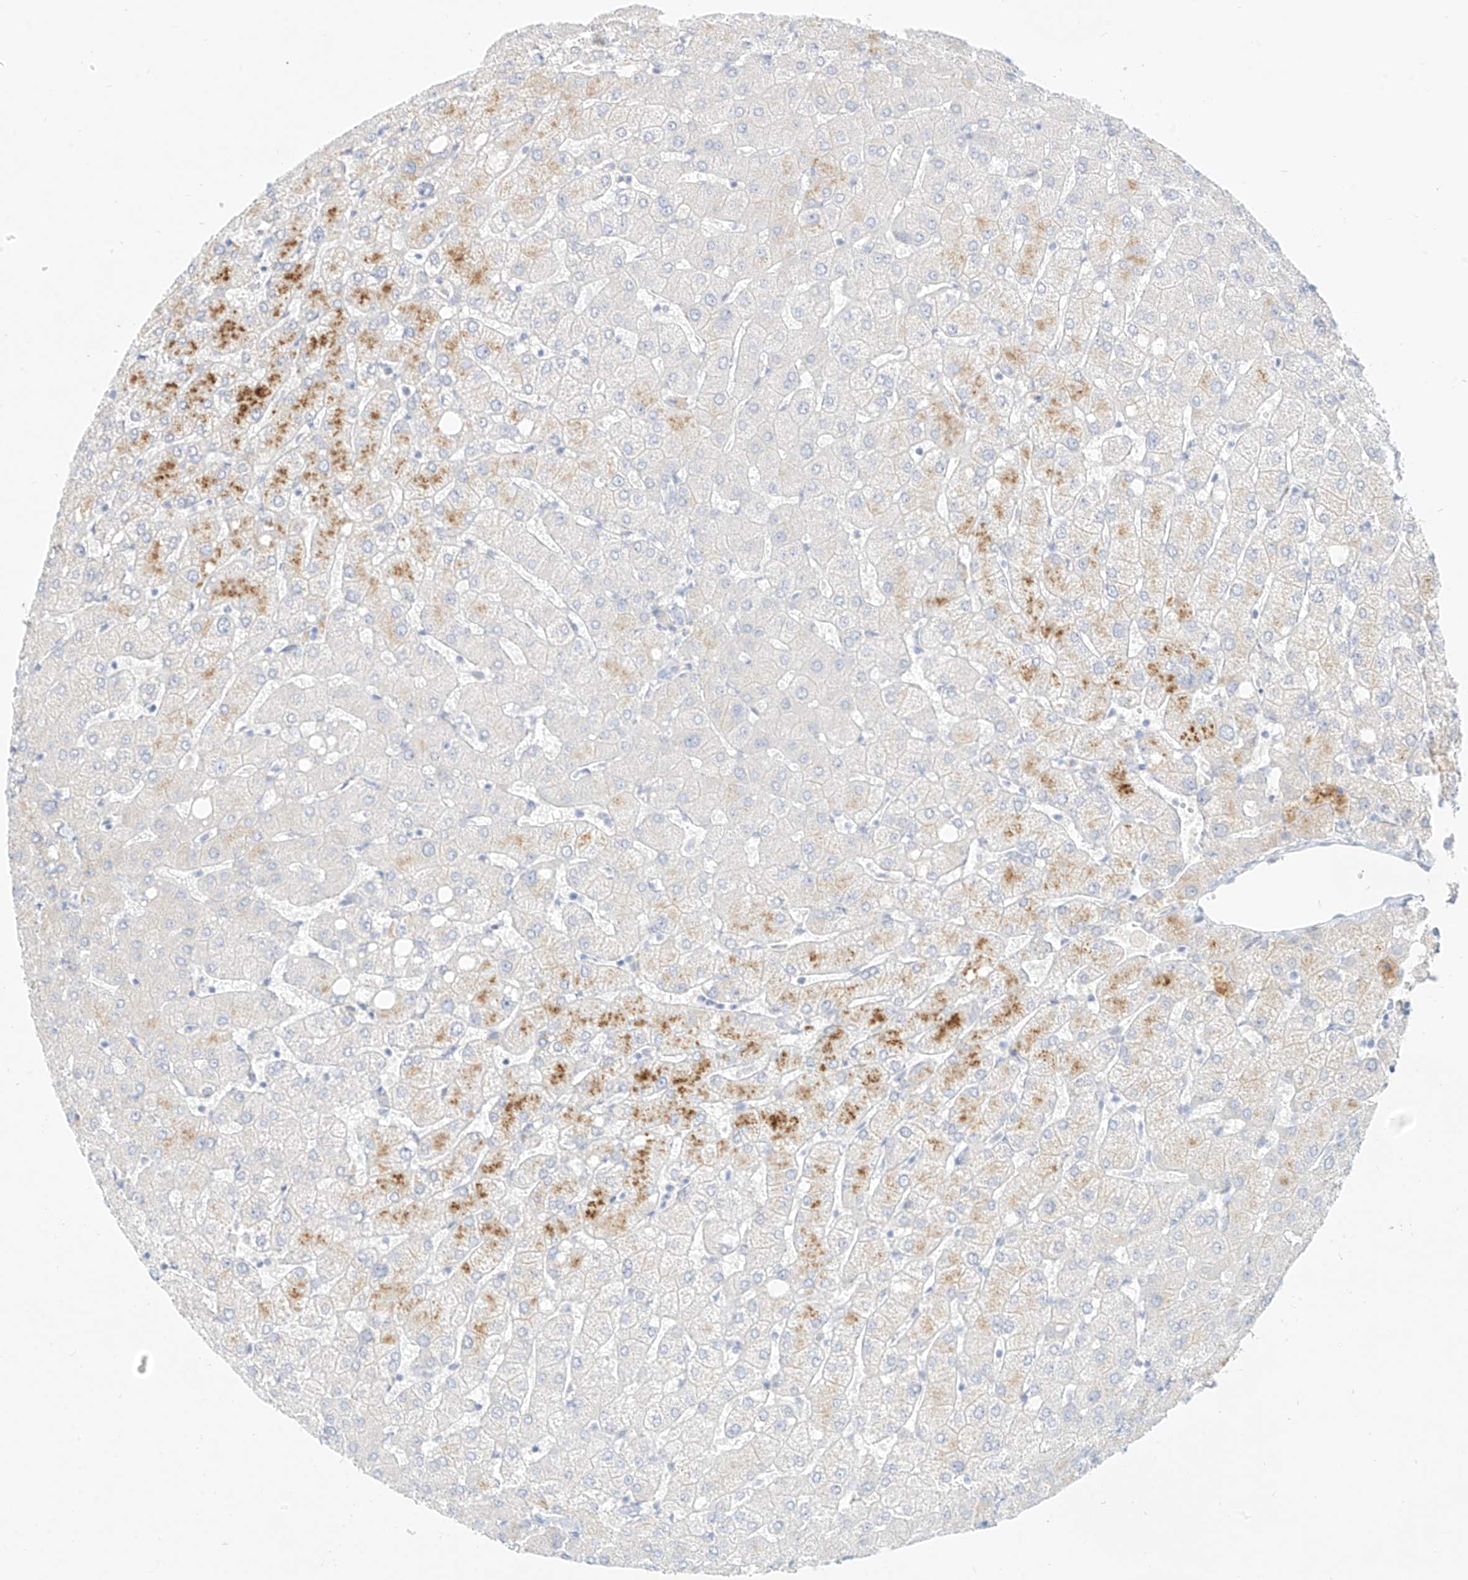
{"staining": {"intensity": "negative", "quantity": "none", "location": "none"}, "tissue": "liver", "cell_type": "Cholangiocytes", "image_type": "normal", "snomed": [{"axis": "morphology", "description": "Normal tissue, NOS"}, {"axis": "topography", "description": "Liver"}], "caption": "Immunohistochemistry of normal human liver reveals no positivity in cholangiocytes.", "gene": "ST3GAL5", "patient": {"sex": "female", "age": 54}}